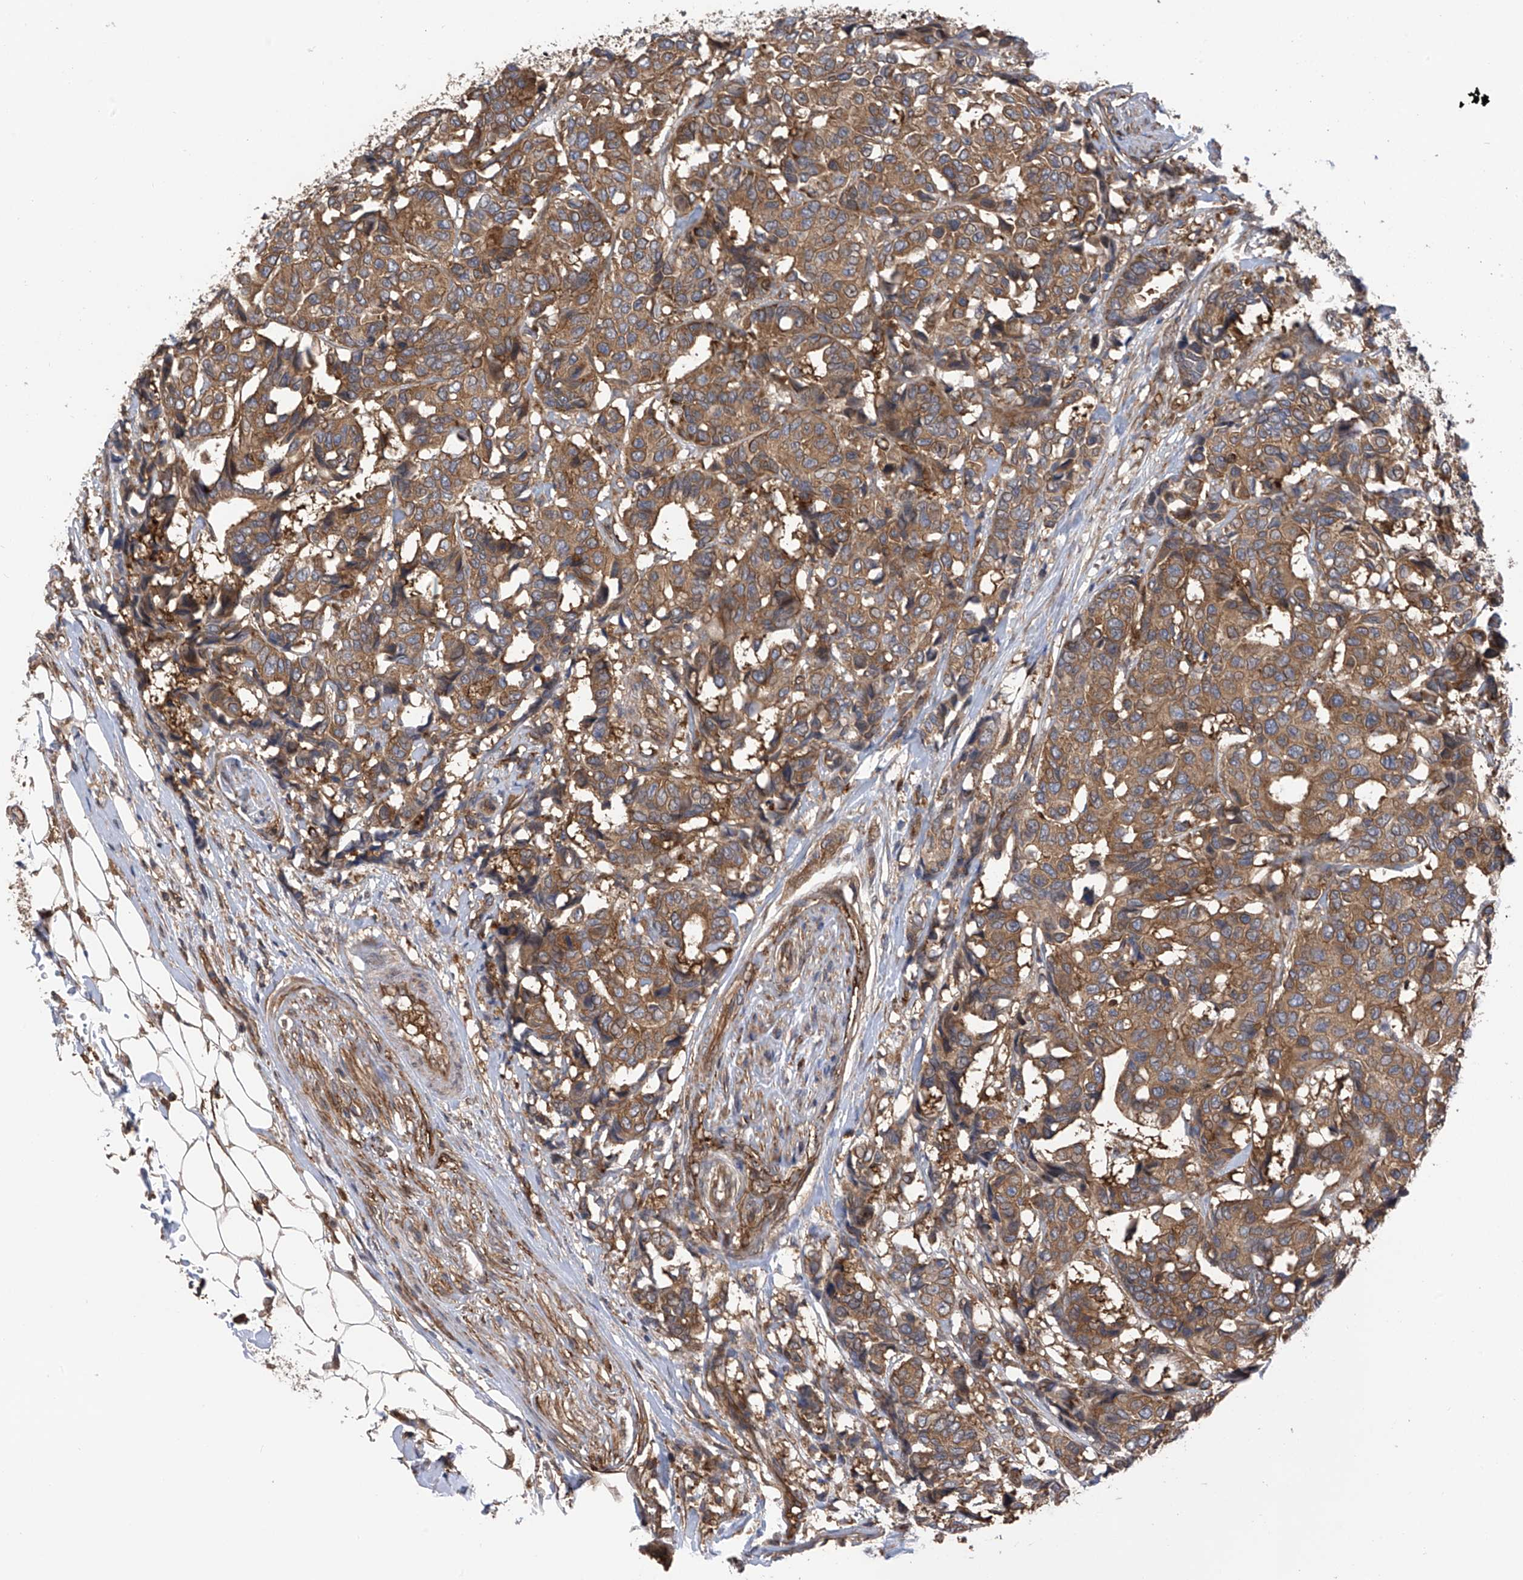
{"staining": {"intensity": "moderate", "quantity": ">75%", "location": "cytoplasmic/membranous"}, "tissue": "breast cancer", "cell_type": "Tumor cells", "image_type": "cancer", "snomed": [{"axis": "morphology", "description": "Duct carcinoma"}, {"axis": "topography", "description": "Breast"}], "caption": "Protein staining of breast cancer tissue exhibits moderate cytoplasmic/membranous positivity in about >75% of tumor cells. (brown staining indicates protein expression, while blue staining denotes nuclei).", "gene": "CHPF", "patient": {"sex": "female", "age": 87}}